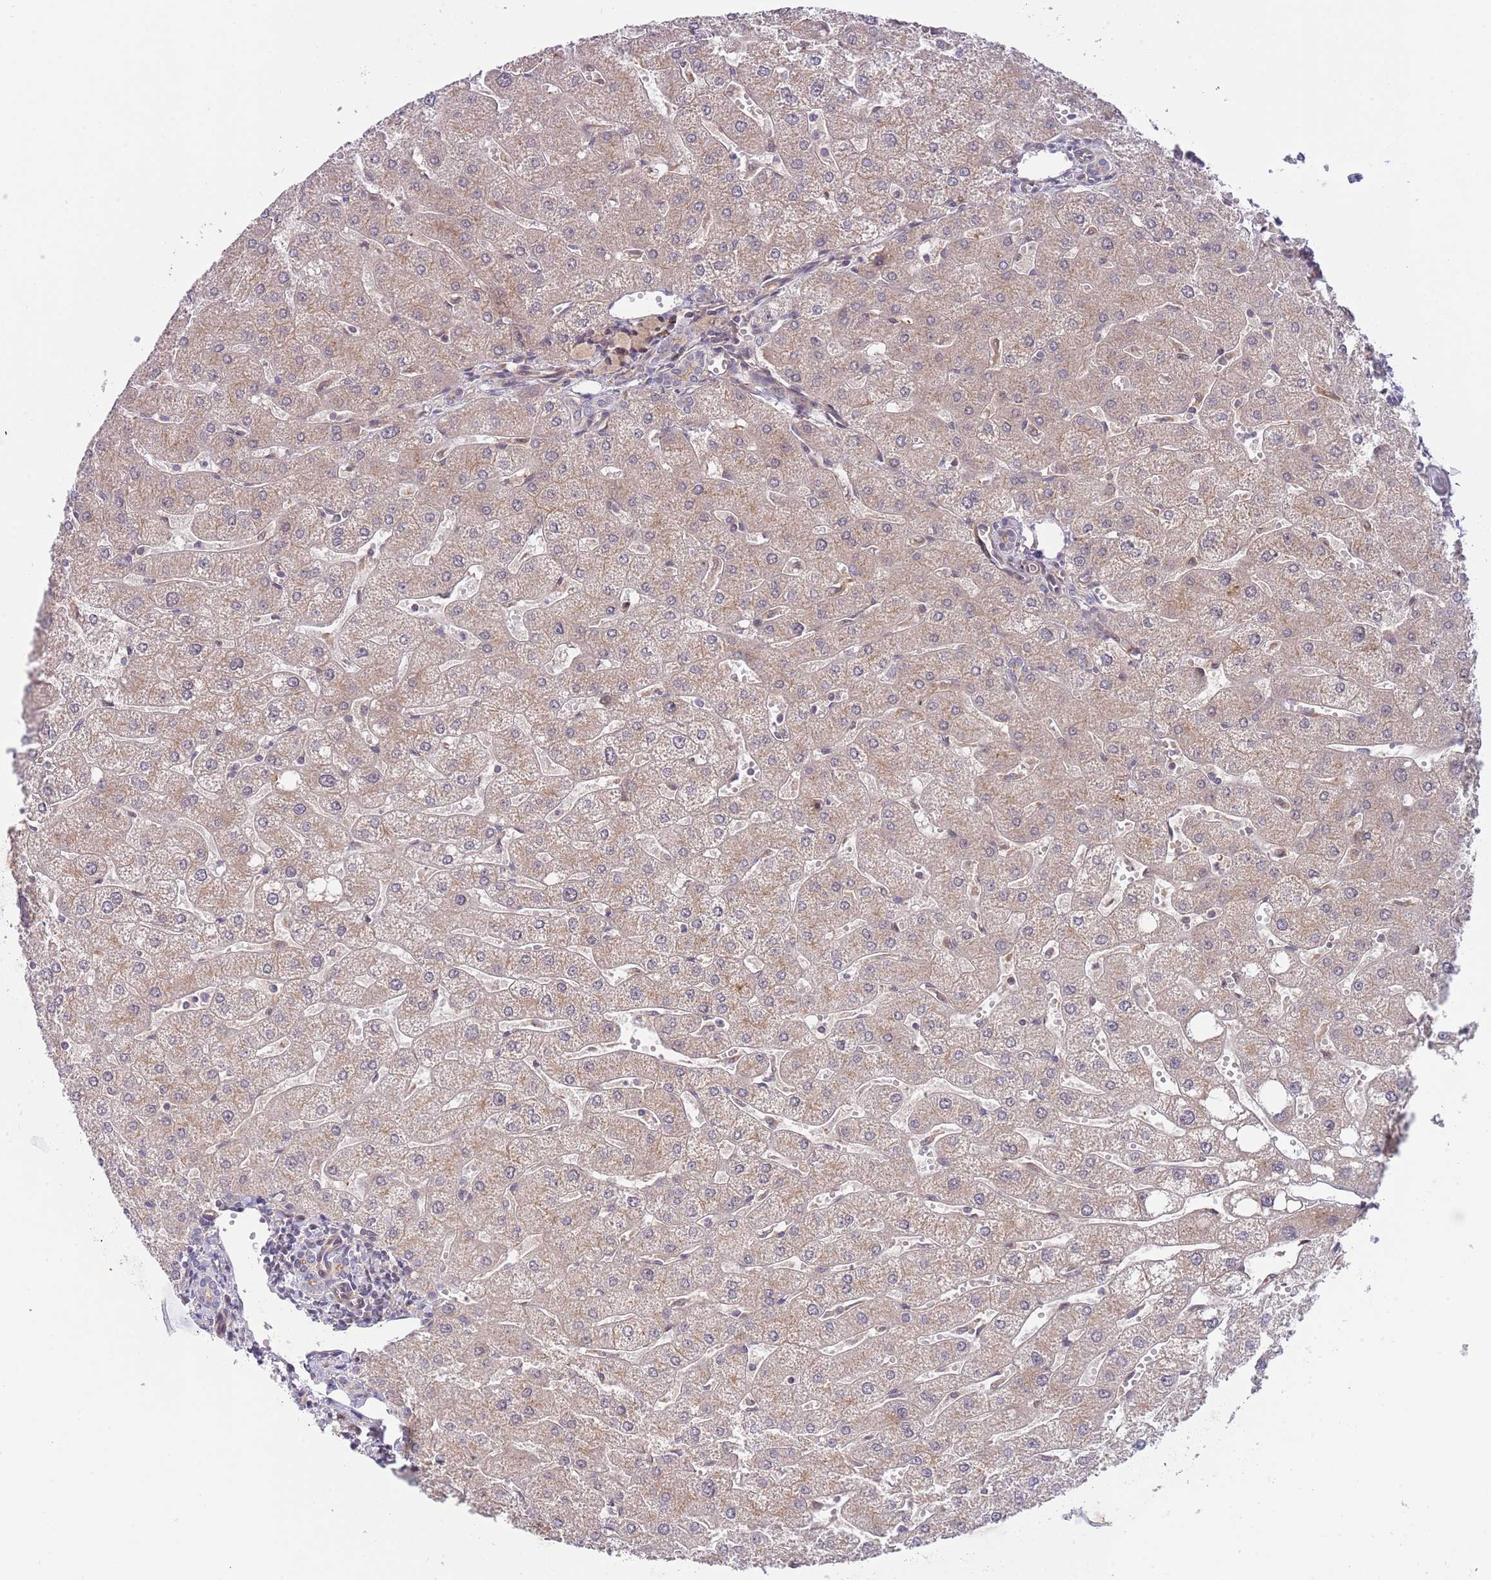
{"staining": {"intensity": "negative", "quantity": "none", "location": "none"}, "tissue": "liver", "cell_type": "Cholangiocytes", "image_type": "normal", "snomed": [{"axis": "morphology", "description": "Normal tissue, NOS"}, {"axis": "topography", "description": "Liver"}], "caption": "Cholangiocytes show no significant protein expression in normal liver. Brightfield microscopy of IHC stained with DAB (3,3'-diaminobenzidine) (brown) and hematoxylin (blue), captured at high magnification.", "gene": "PRR16", "patient": {"sex": "male", "age": 67}}